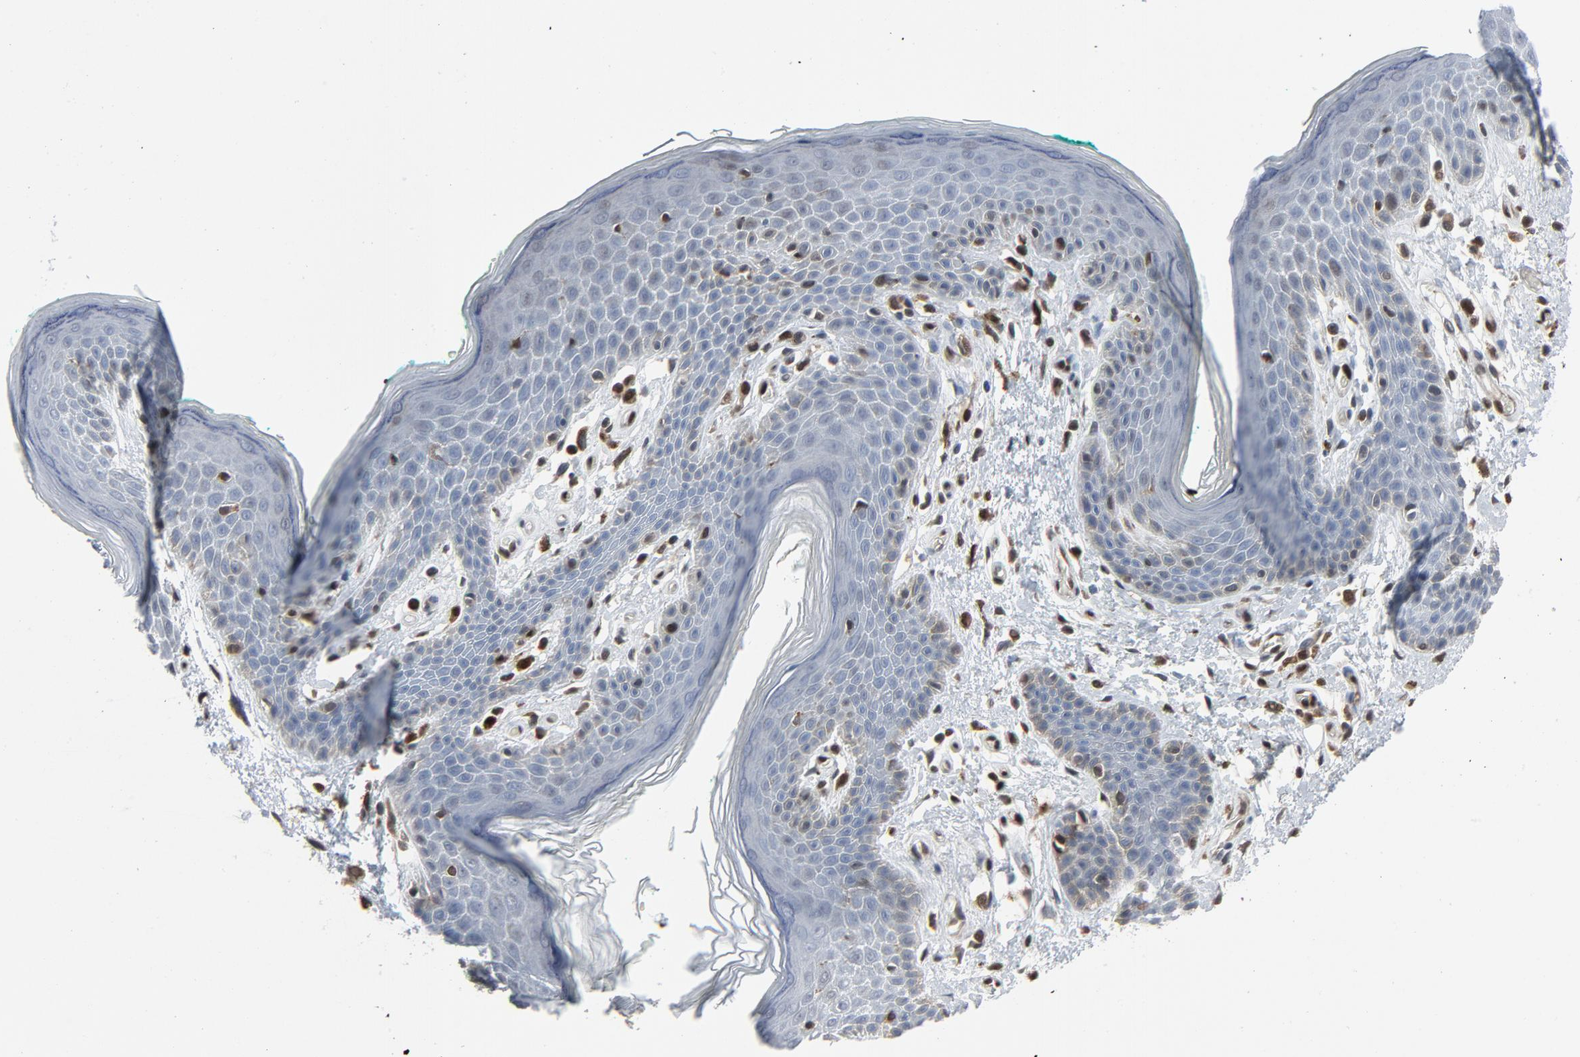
{"staining": {"intensity": "negative", "quantity": "none", "location": "none"}, "tissue": "skin", "cell_type": "Epidermal cells", "image_type": "normal", "snomed": [{"axis": "morphology", "description": "Normal tissue, NOS"}, {"axis": "topography", "description": "Anal"}], "caption": "This is a micrograph of immunohistochemistry (IHC) staining of unremarkable skin, which shows no positivity in epidermal cells. The staining was performed using DAB (3,3'-diaminobenzidine) to visualize the protein expression in brown, while the nuclei were stained in blue with hematoxylin (Magnification: 20x).", "gene": "STAT5A", "patient": {"sex": "male", "age": 74}}